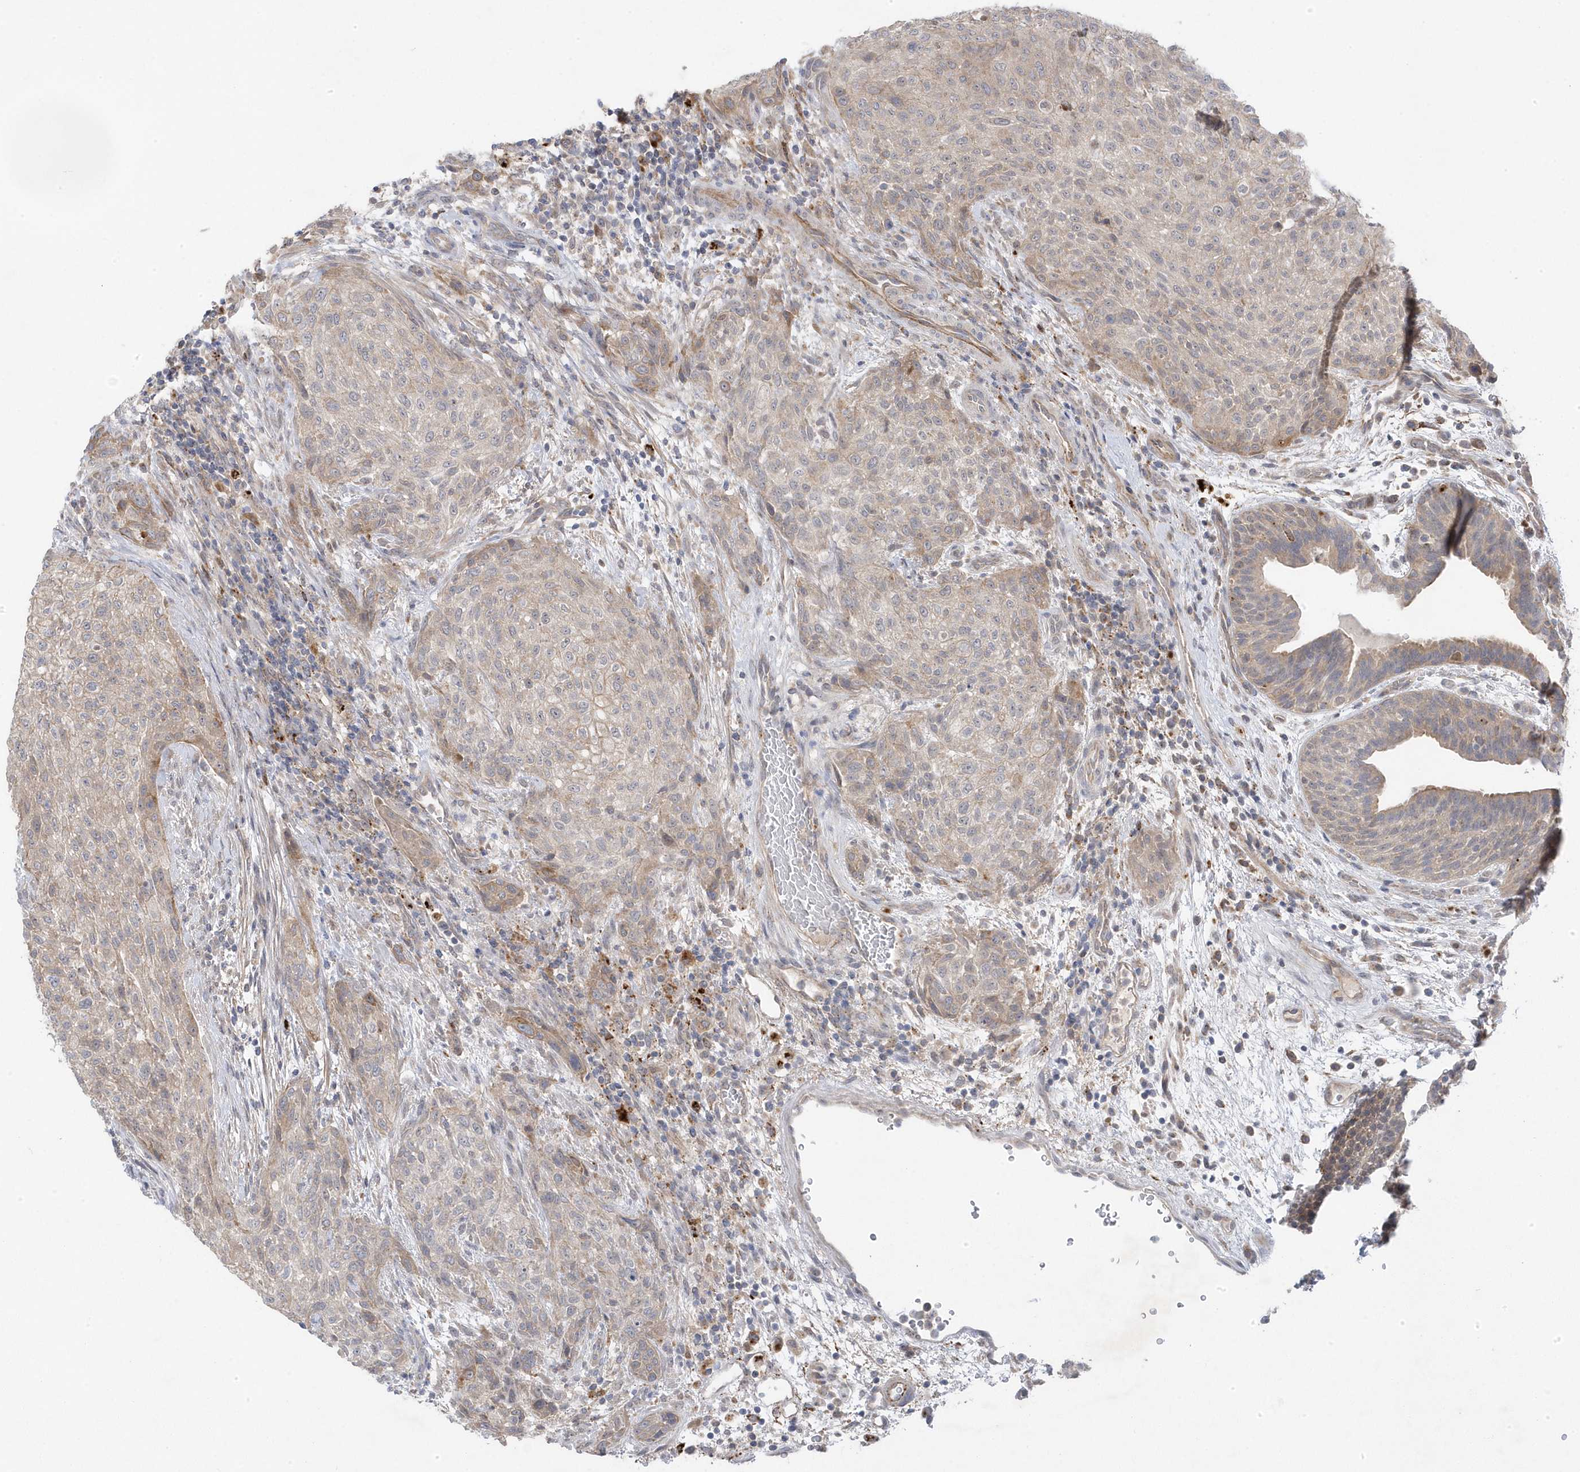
{"staining": {"intensity": "weak", "quantity": "25%-75%", "location": "cytoplasmic/membranous"}, "tissue": "urothelial cancer", "cell_type": "Tumor cells", "image_type": "cancer", "snomed": [{"axis": "morphology", "description": "Urothelial carcinoma, High grade"}, {"axis": "topography", "description": "Urinary bladder"}], "caption": "A brown stain shows weak cytoplasmic/membranous expression of a protein in urothelial cancer tumor cells. Nuclei are stained in blue.", "gene": "ANAPC1", "patient": {"sex": "male", "age": 35}}